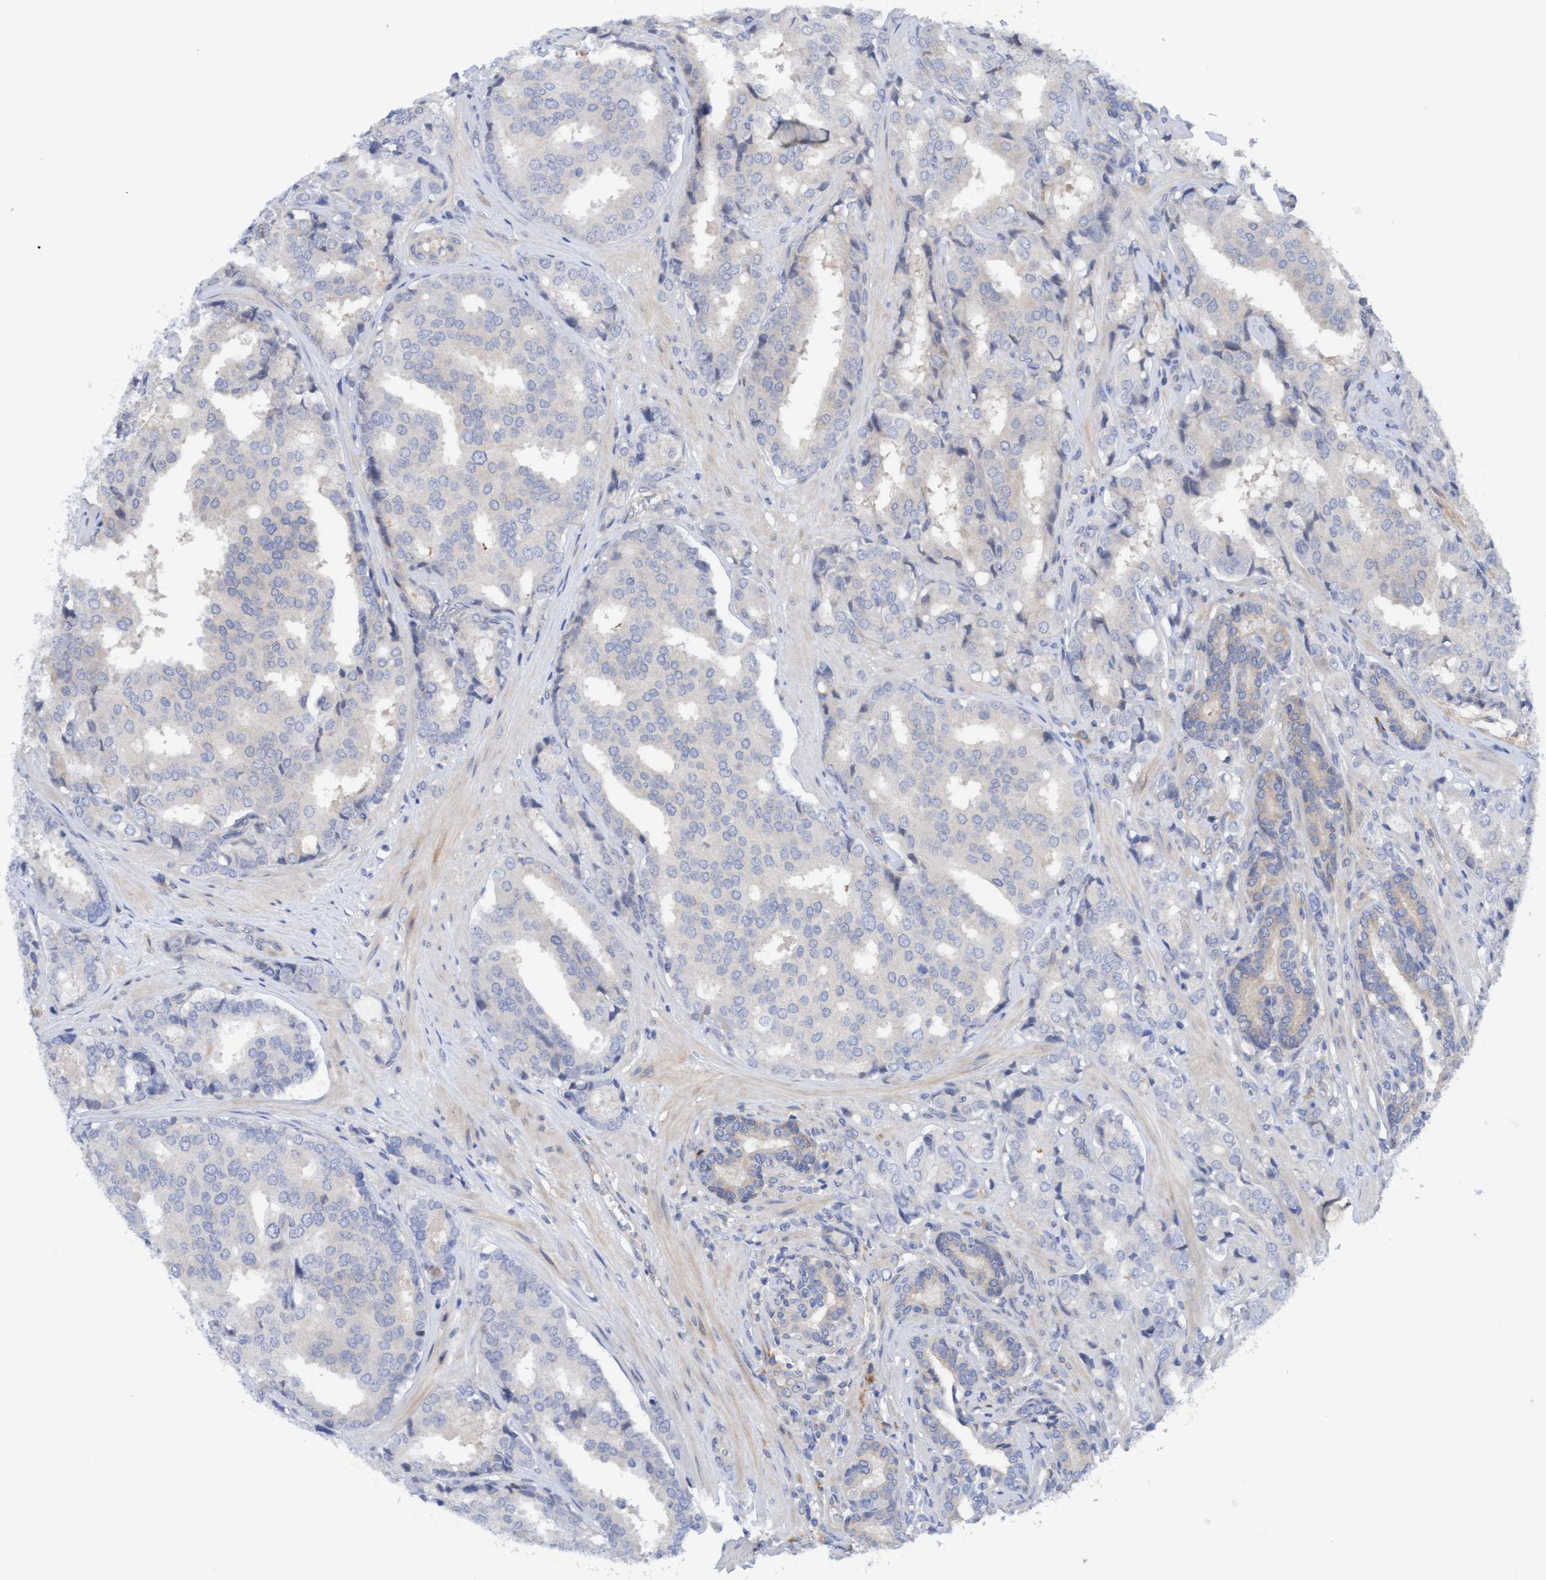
{"staining": {"intensity": "negative", "quantity": "none", "location": "none"}, "tissue": "prostate cancer", "cell_type": "Tumor cells", "image_type": "cancer", "snomed": [{"axis": "morphology", "description": "Adenocarcinoma, High grade"}, {"axis": "topography", "description": "Prostate"}], "caption": "The photomicrograph shows no staining of tumor cells in adenocarcinoma (high-grade) (prostate).", "gene": "PLCD1", "patient": {"sex": "male", "age": 50}}